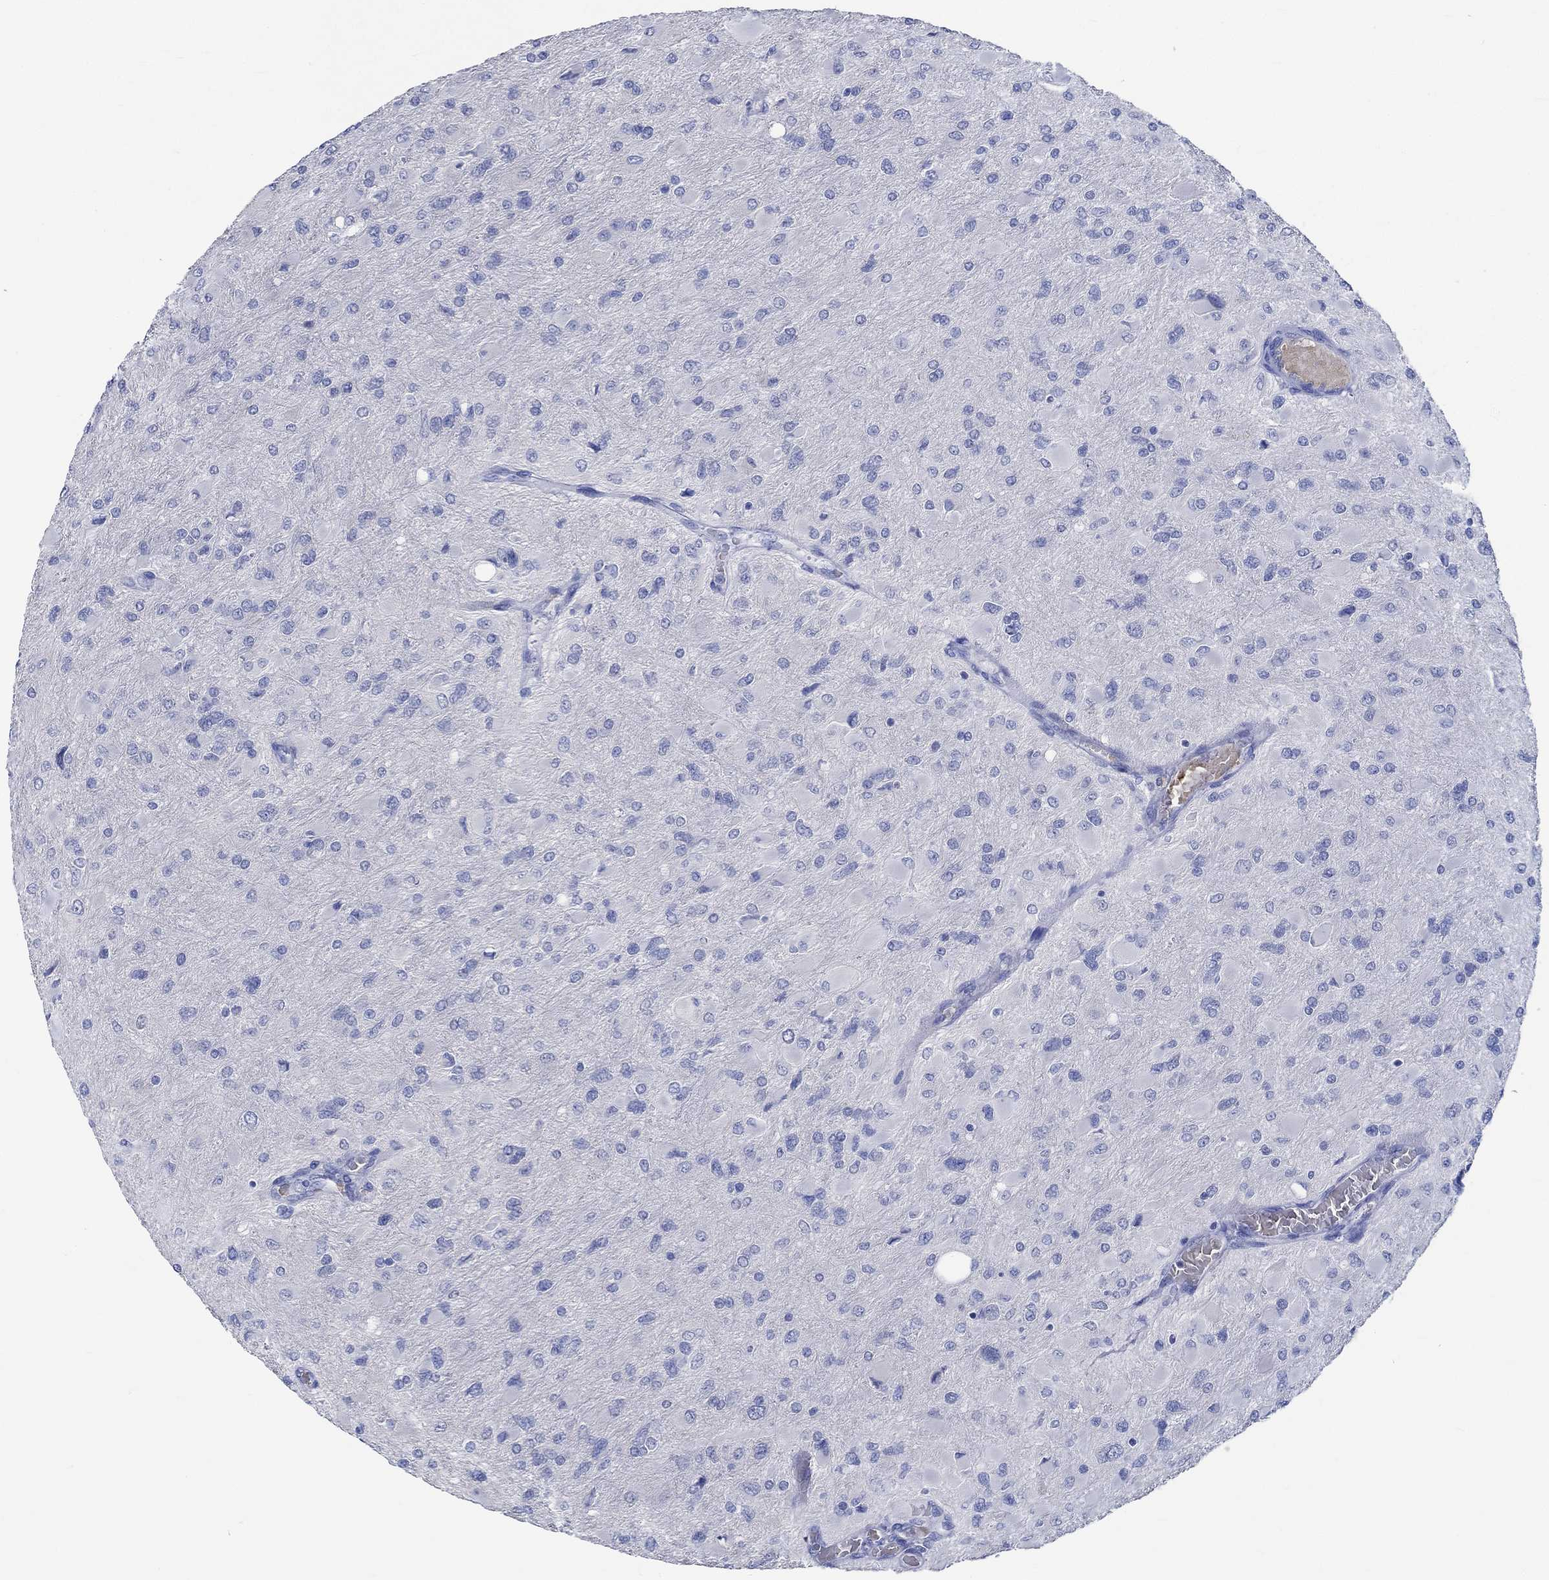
{"staining": {"intensity": "negative", "quantity": "none", "location": "none"}, "tissue": "glioma", "cell_type": "Tumor cells", "image_type": "cancer", "snomed": [{"axis": "morphology", "description": "Glioma, malignant, High grade"}, {"axis": "topography", "description": "Cerebral cortex"}], "caption": "Photomicrograph shows no protein positivity in tumor cells of malignant glioma (high-grade) tissue.", "gene": "KCNA1", "patient": {"sex": "female", "age": 36}}